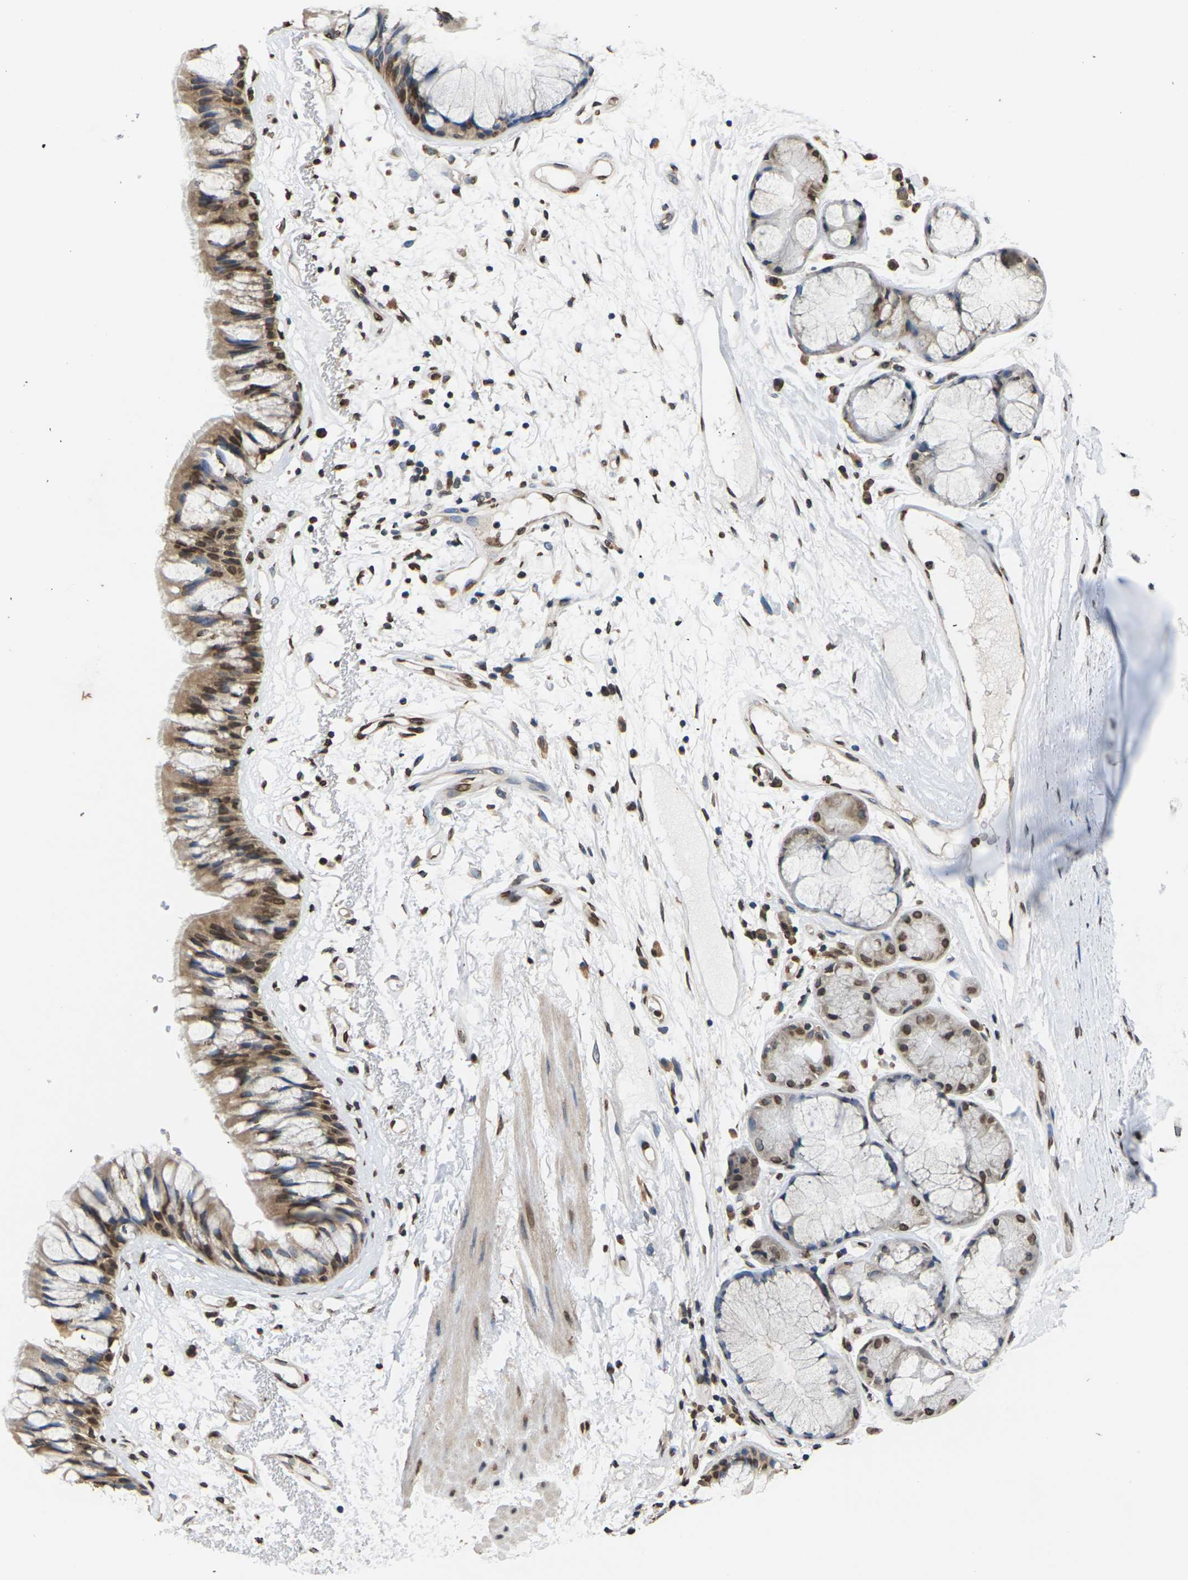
{"staining": {"intensity": "strong", "quantity": ">75%", "location": "cytoplasmic/membranous,nuclear"}, "tissue": "bronchus", "cell_type": "Respiratory epithelial cells", "image_type": "normal", "snomed": [{"axis": "morphology", "description": "Normal tissue, NOS"}, {"axis": "topography", "description": "Bronchus"}], "caption": "A histopathology image of bronchus stained for a protein shows strong cytoplasmic/membranous,nuclear brown staining in respiratory epithelial cells. The protein is stained brown, and the nuclei are stained in blue (DAB IHC with brightfield microscopy, high magnification).", "gene": "EMSY", "patient": {"sex": "male", "age": 66}}